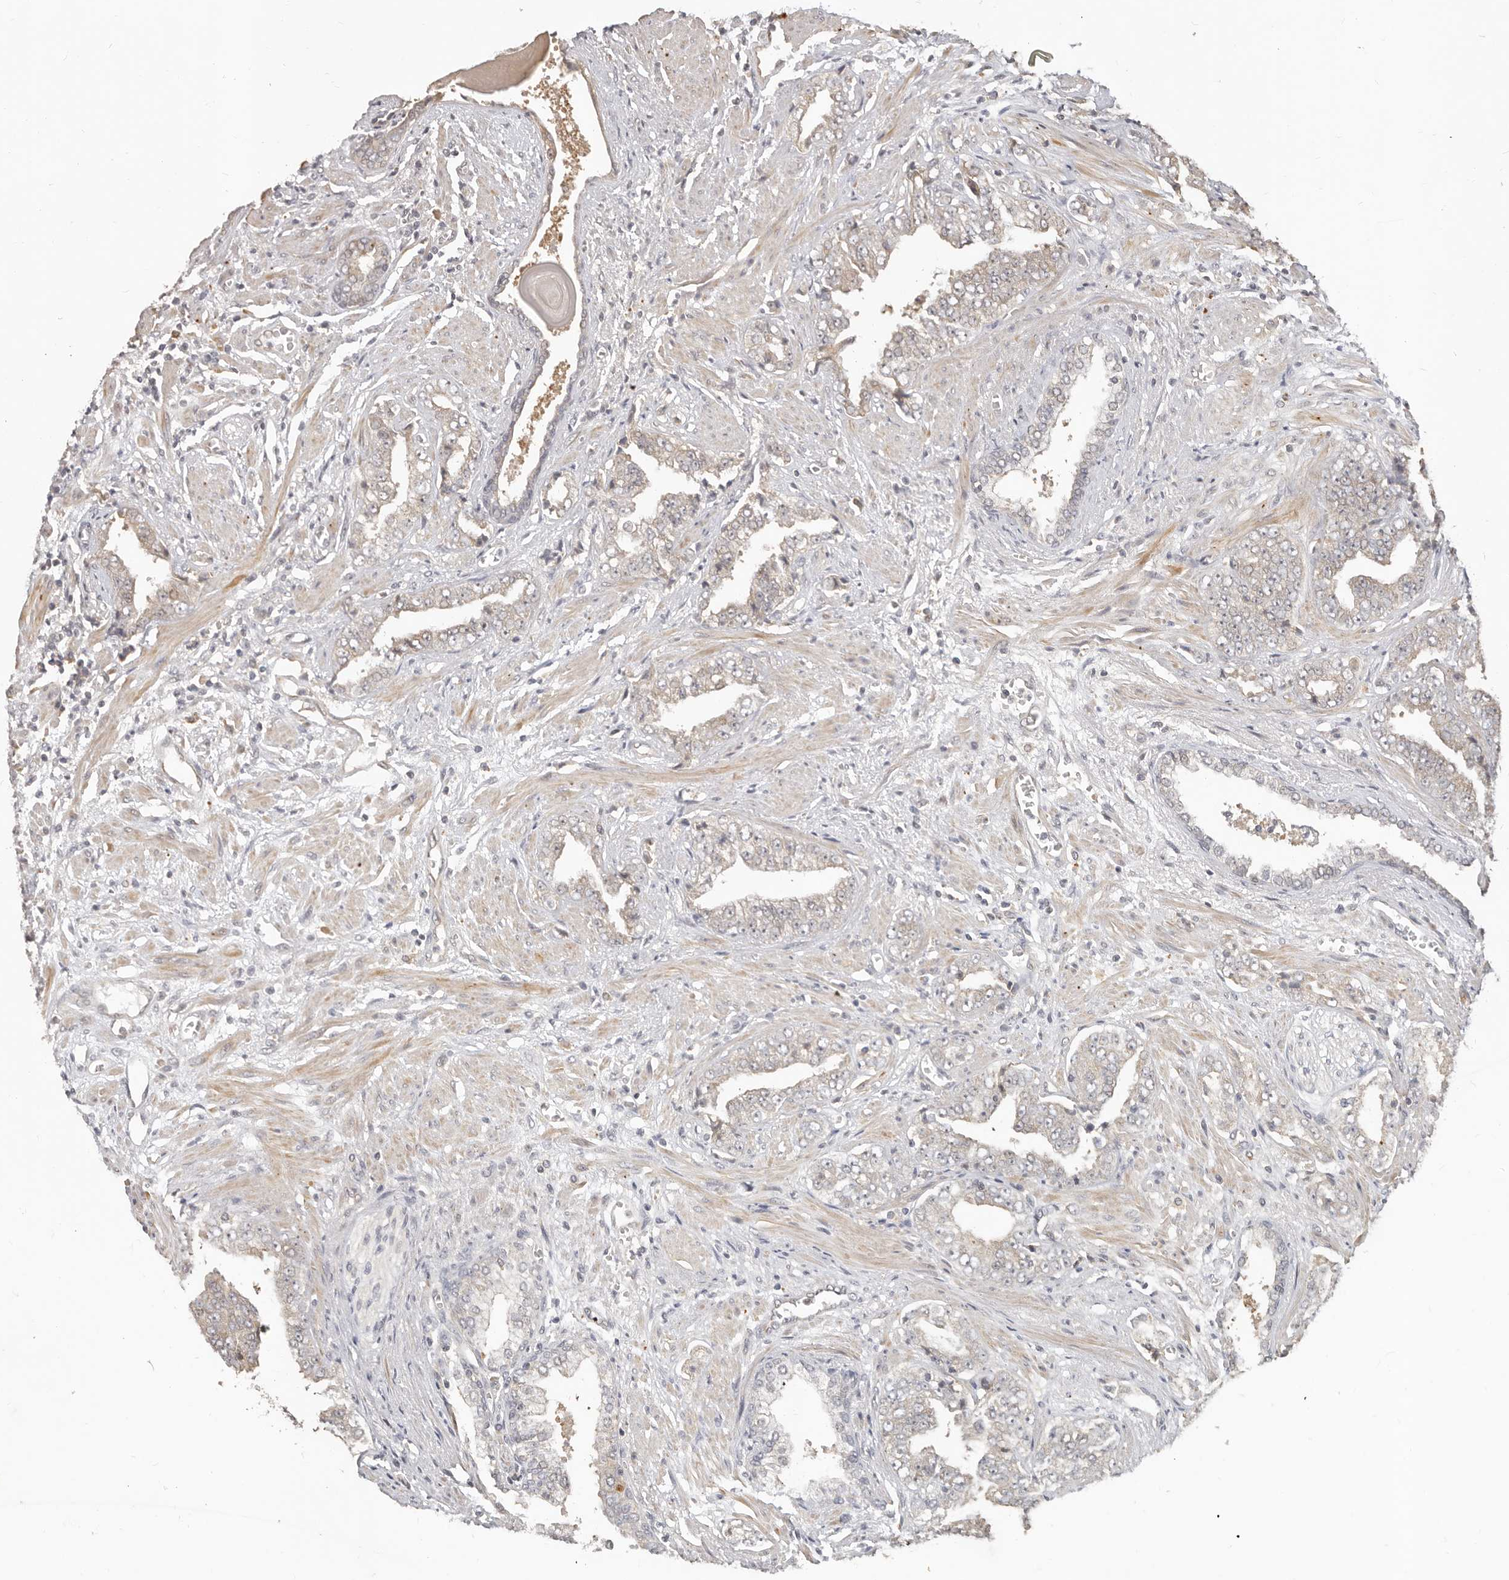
{"staining": {"intensity": "weak", "quantity": "<25%", "location": "cytoplasmic/membranous"}, "tissue": "prostate cancer", "cell_type": "Tumor cells", "image_type": "cancer", "snomed": [{"axis": "morphology", "description": "Adenocarcinoma, High grade"}, {"axis": "topography", "description": "Prostate"}], "caption": "High power microscopy photomicrograph of an immunohistochemistry photomicrograph of prostate high-grade adenocarcinoma, revealing no significant positivity in tumor cells. The staining was performed using DAB (3,3'-diaminobenzidine) to visualize the protein expression in brown, while the nuclei were stained in blue with hematoxylin (Magnification: 20x).", "gene": "MTFR2", "patient": {"sex": "male", "age": 71}}